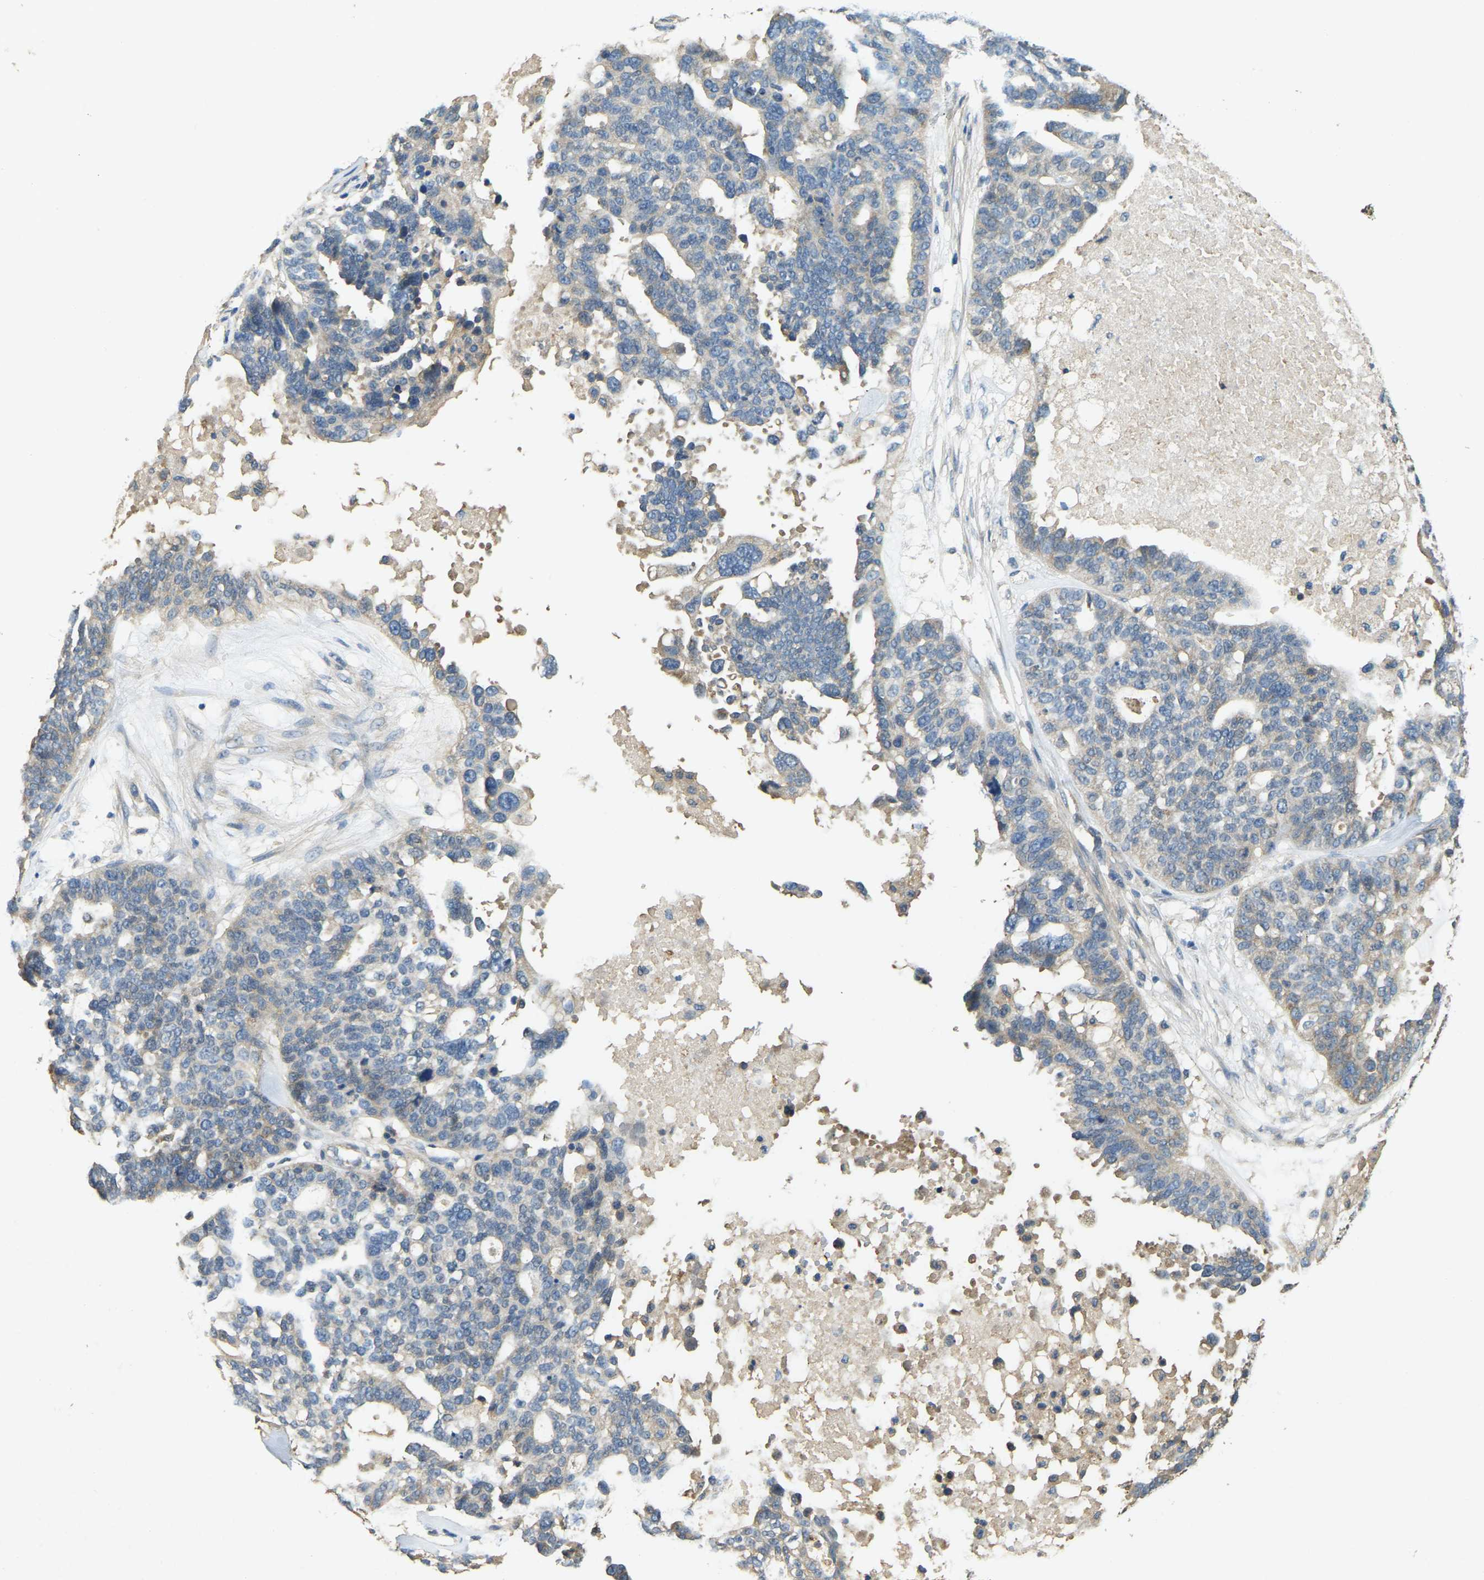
{"staining": {"intensity": "moderate", "quantity": "<25%", "location": "cytoplasmic/membranous"}, "tissue": "ovarian cancer", "cell_type": "Tumor cells", "image_type": "cancer", "snomed": [{"axis": "morphology", "description": "Cystadenocarcinoma, serous, NOS"}, {"axis": "topography", "description": "Ovary"}], "caption": "This histopathology image demonstrates immunohistochemistry (IHC) staining of human ovarian cancer (serous cystadenocarcinoma), with low moderate cytoplasmic/membranous positivity in about <25% of tumor cells.", "gene": "CFLAR", "patient": {"sex": "female", "age": 59}}